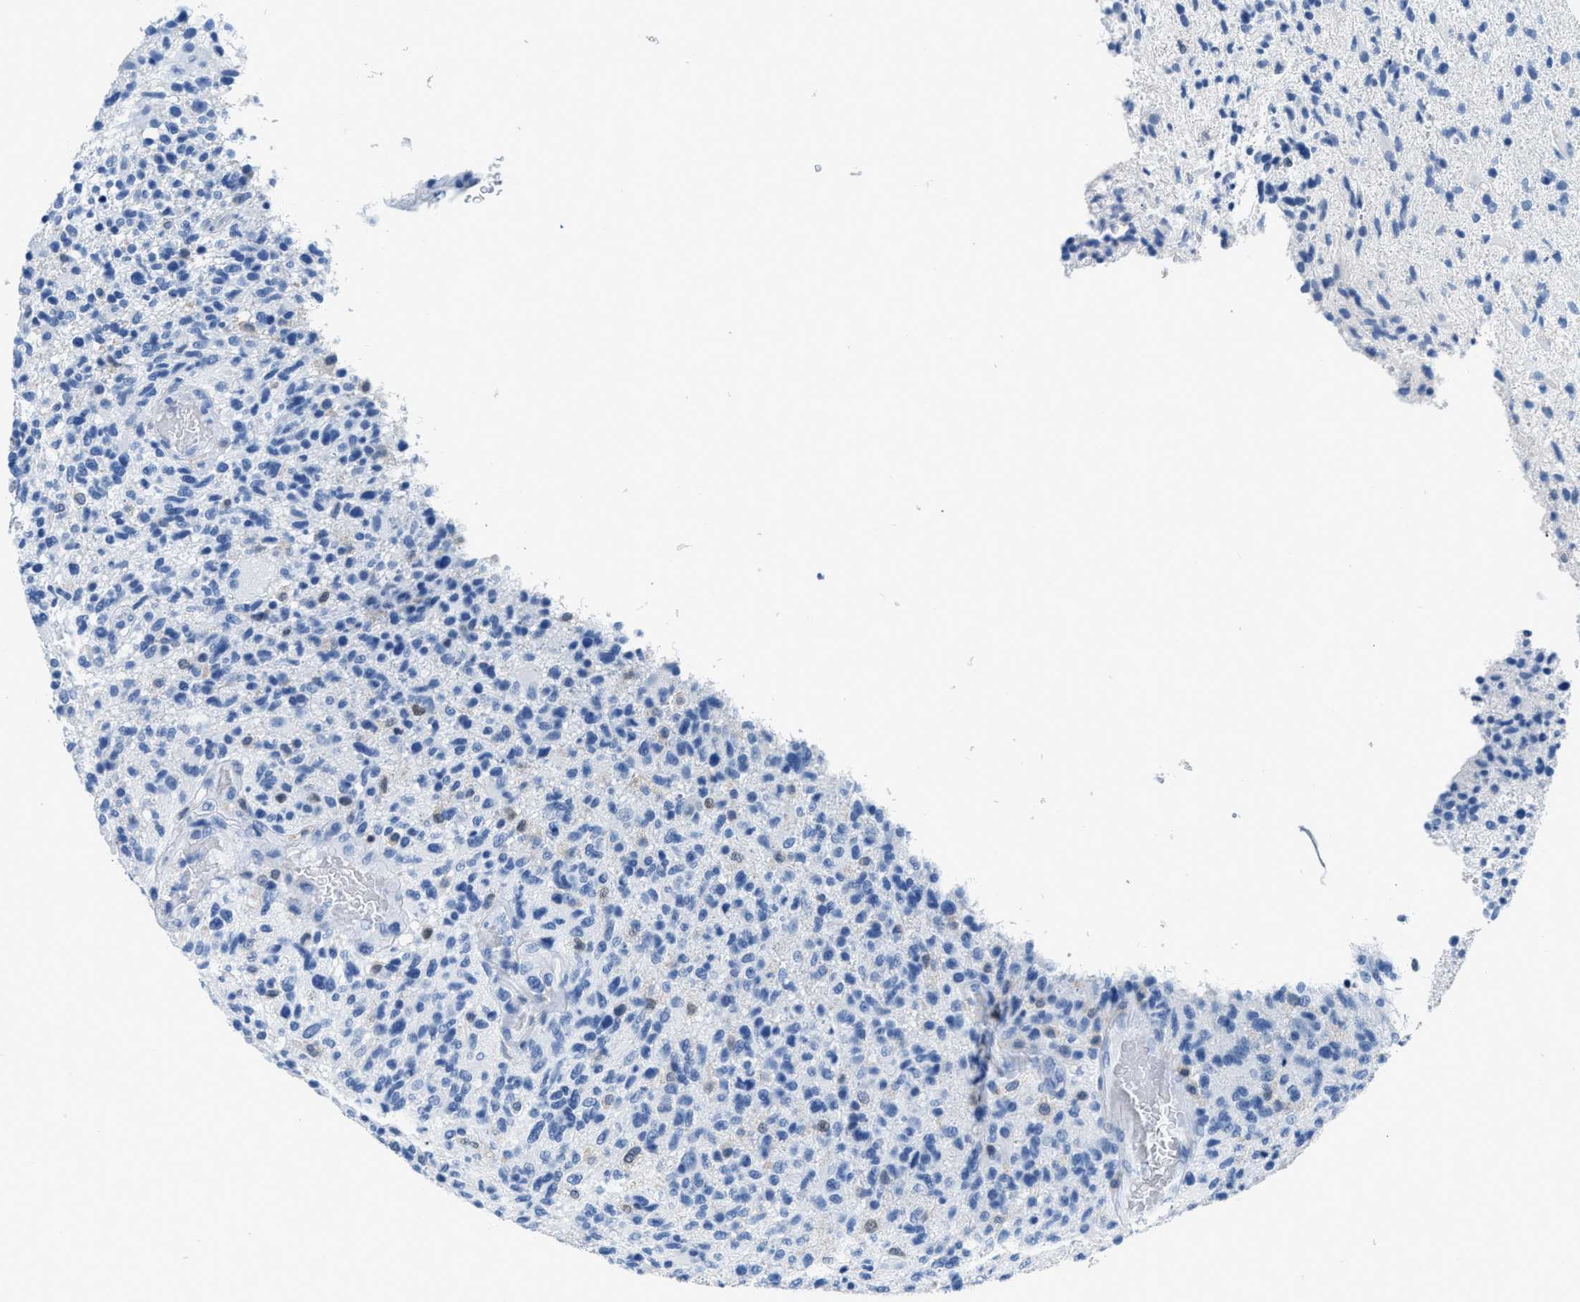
{"staining": {"intensity": "negative", "quantity": "none", "location": "none"}, "tissue": "glioma", "cell_type": "Tumor cells", "image_type": "cancer", "snomed": [{"axis": "morphology", "description": "Glioma, malignant, High grade"}, {"axis": "topography", "description": "Brain"}], "caption": "This is a micrograph of immunohistochemistry (IHC) staining of glioma, which shows no expression in tumor cells.", "gene": "NFATC2", "patient": {"sex": "male", "age": 72}}